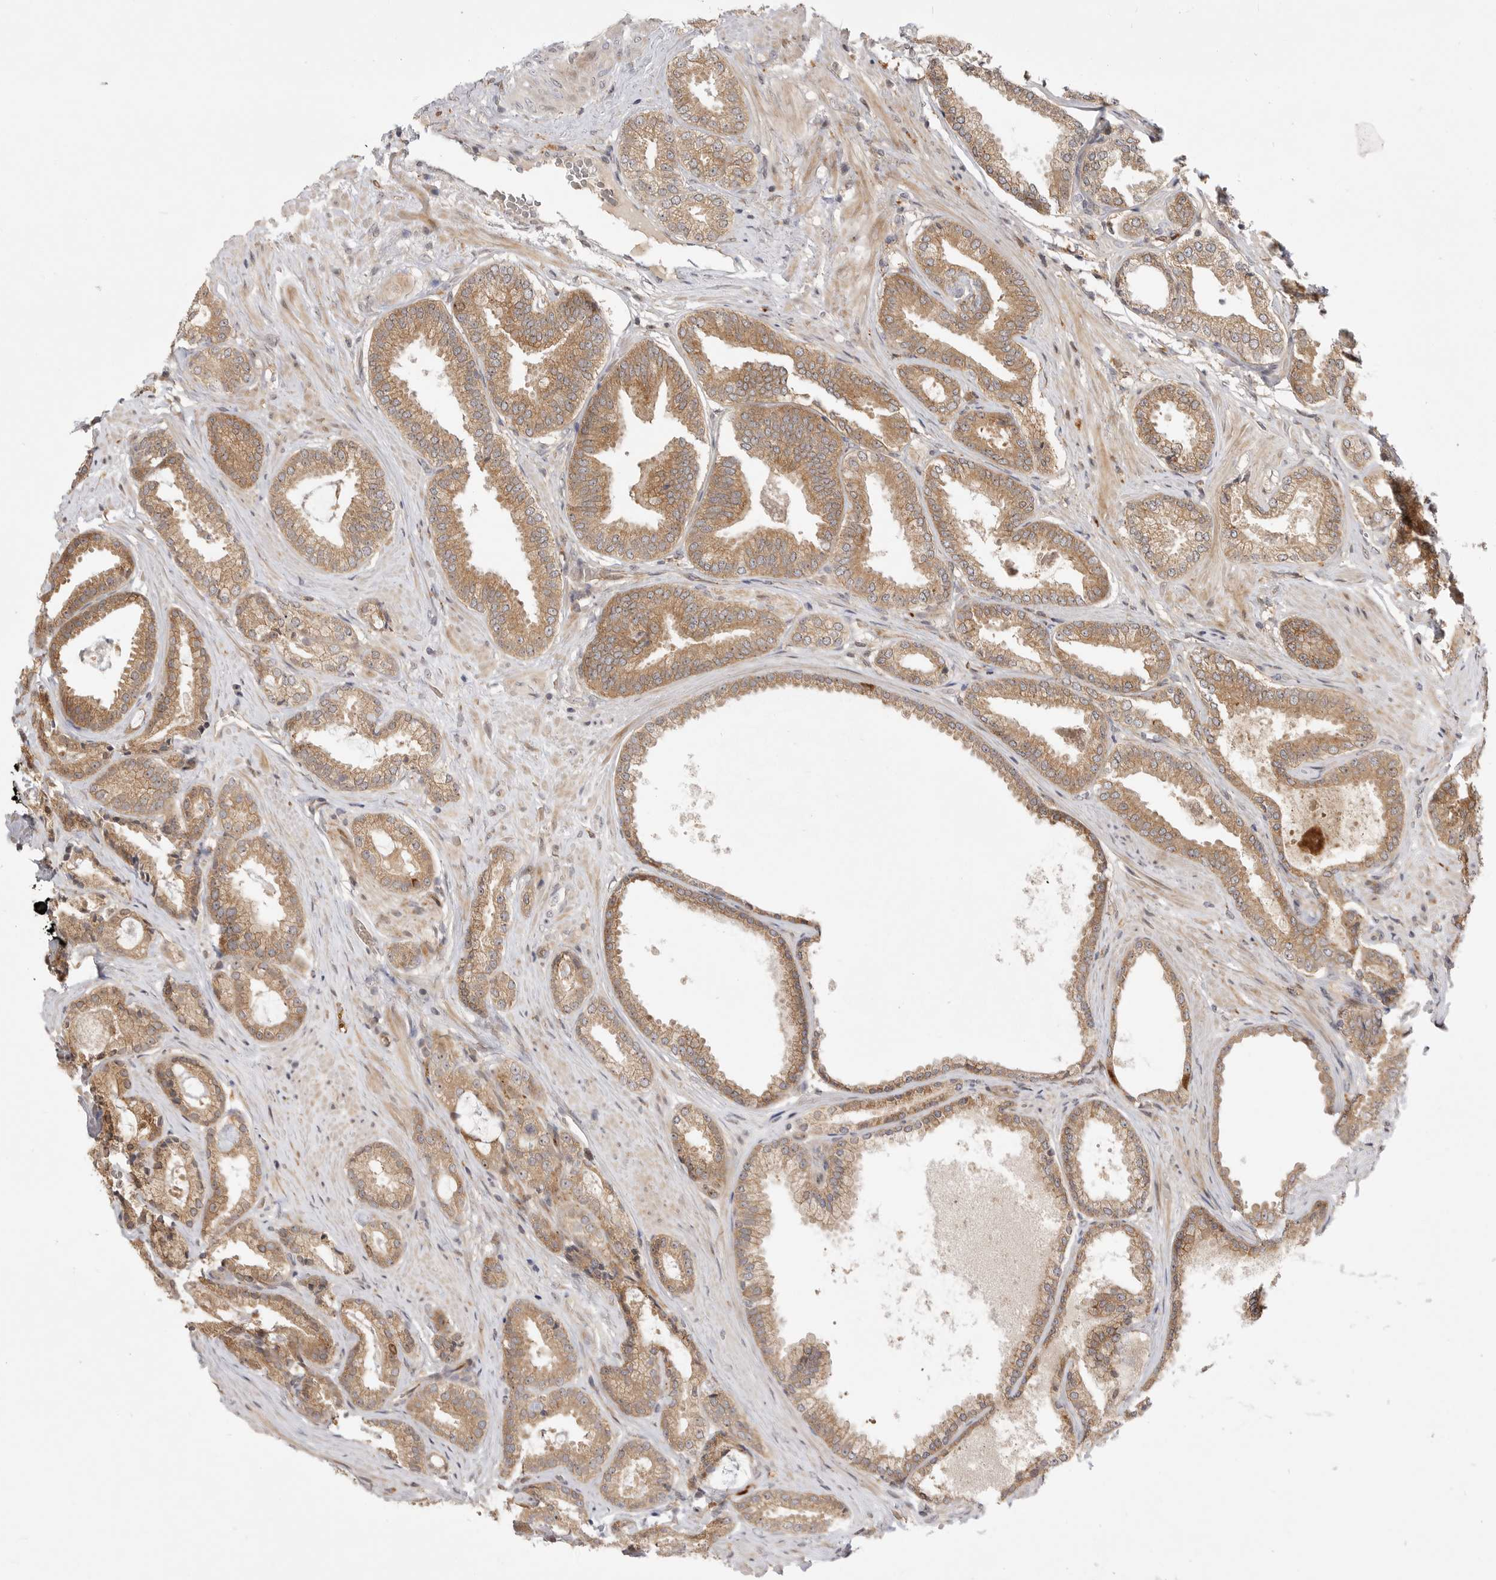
{"staining": {"intensity": "moderate", "quantity": ">75%", "location": "cytoplasmic/membranous"}, "tissue": "prostate cancer", "cell_type": "Tumor cells", "image_type": "cancer", "snomed": [{"axis": "morphology", "description": "Adenocarcinoma, Low grade"}, {"axis": "topography", "description": "Prostate"}], "caption": "Prostate cancer was stained to show a protein in brown. There is medium levels of moderate cytoplasmic/membranous staining in about >75% of tumor cells.", "gene": "CSNK1G3", "patient": {"sex": "male", "age": 71}}